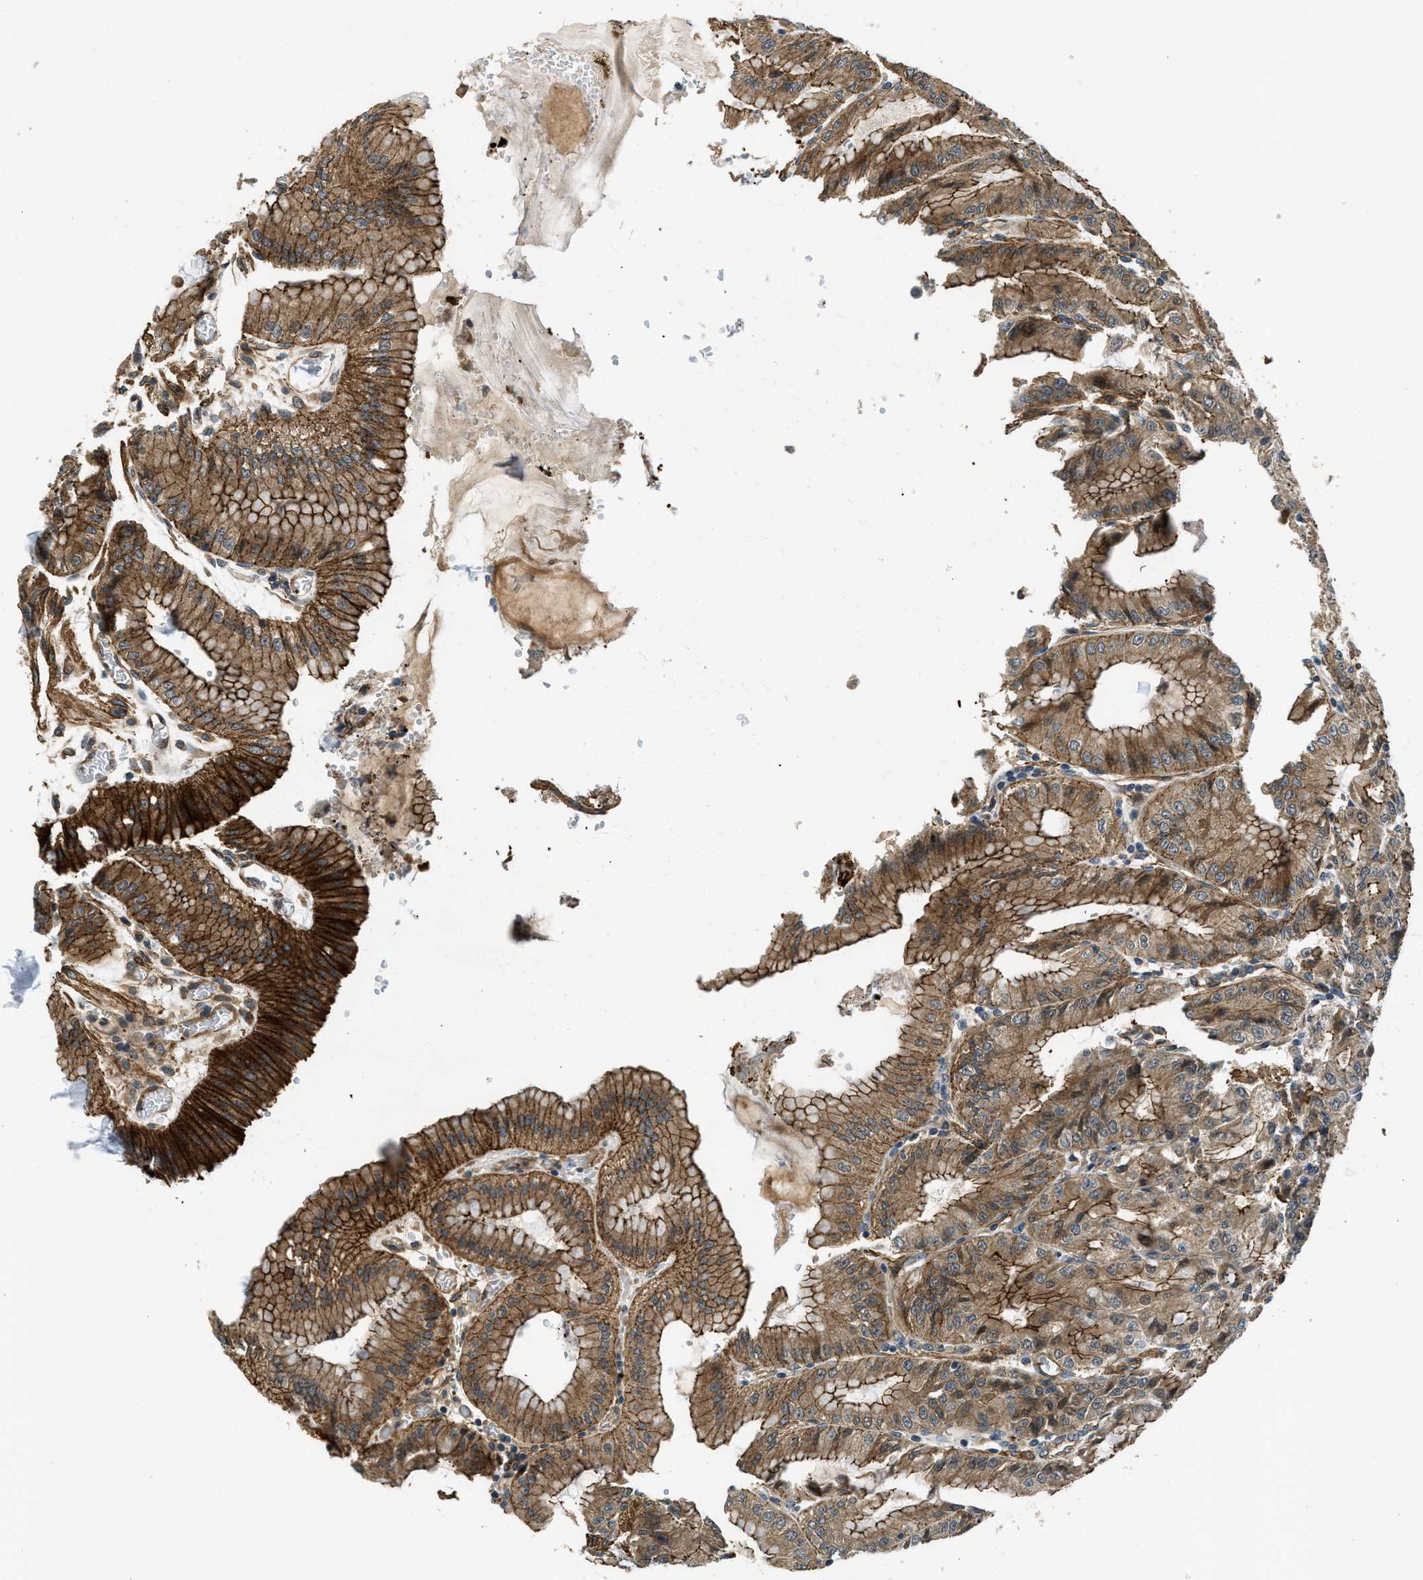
{"staining": {"intensity": "strong", "quantity": ">75%", "location": "cytoplasmic/membranous"}, "tissue": "stomach", "cell_type": "Glandular cells", "image_type": "normal", "snomed": [{"axis": "morphology", "description": "Normal tissue, NOS"}, {"axis": "topography", "description": "Stomach, lower"}], "caption": "Strong cytoplasmic/membranous protein expression is appreciated in about >75% of glandular cells in stomach. The staining was performed using DAB to visualize the protein expression in brown, while the nuclei were stained in blue with hematoxylin (Magnification: 20x).", "gene": "CGN", "patient": {"sex": "male", "age": 71}}